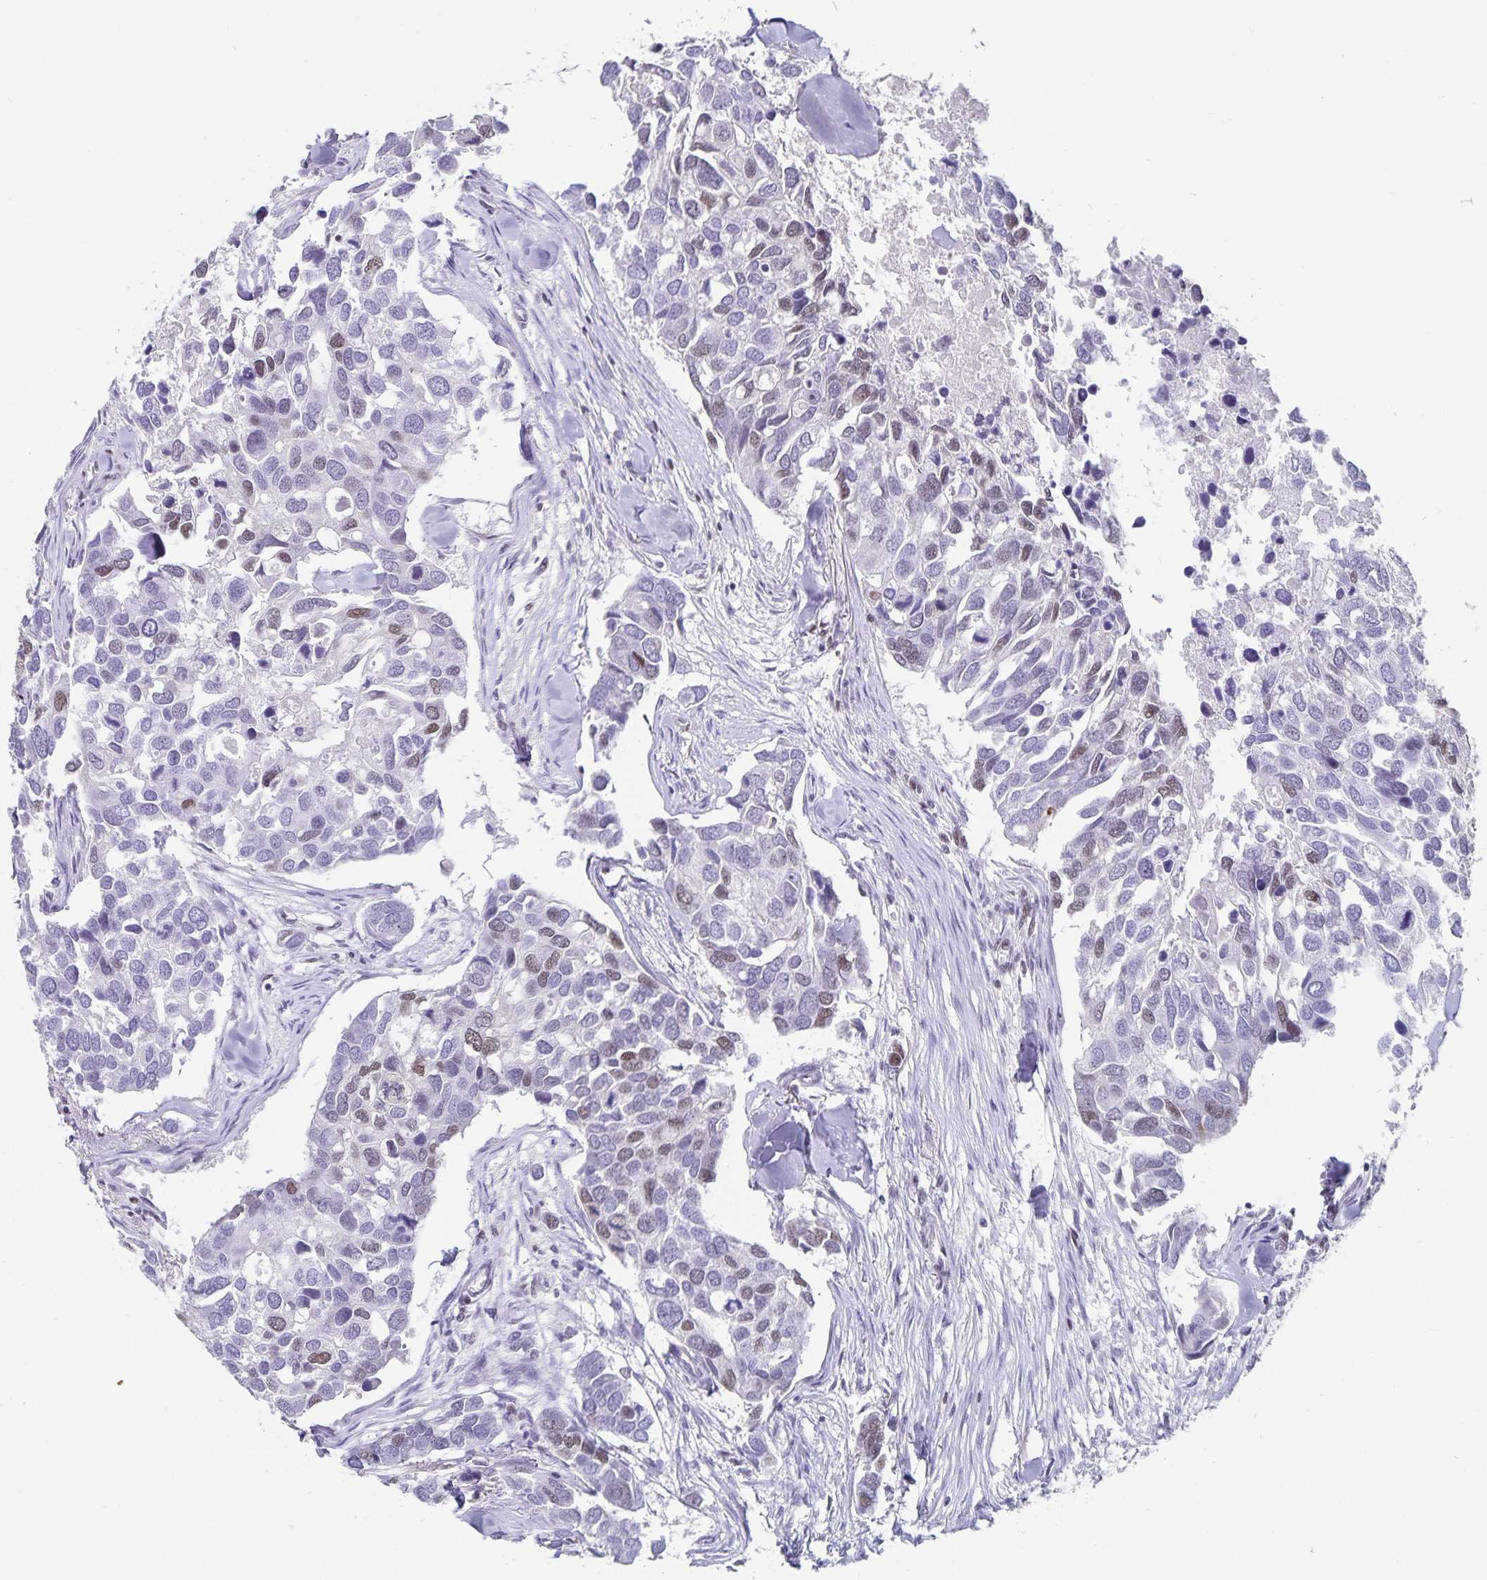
{"staining": {"intensity": "weak", "quantity": "<25%", "location": "nuclear"}, "tissue": "breast cancer", "cell_type": "Tumor cells", "image_type": "cancer", "snomed": [{"axis": "morphology", "description": "Duct carcinoma"}, {"axis": "topography", "description": "Breast"}], "caption": "High magnification brightfield microscopy of breast cancer stained with DAB (3,3'-diaminobenzidine) (brown) and counterstained with hematoxylin (blue): tumor cells show no significant expression.", "gene": "PBX2", "patient": {"sex": "female", "age": 83}}